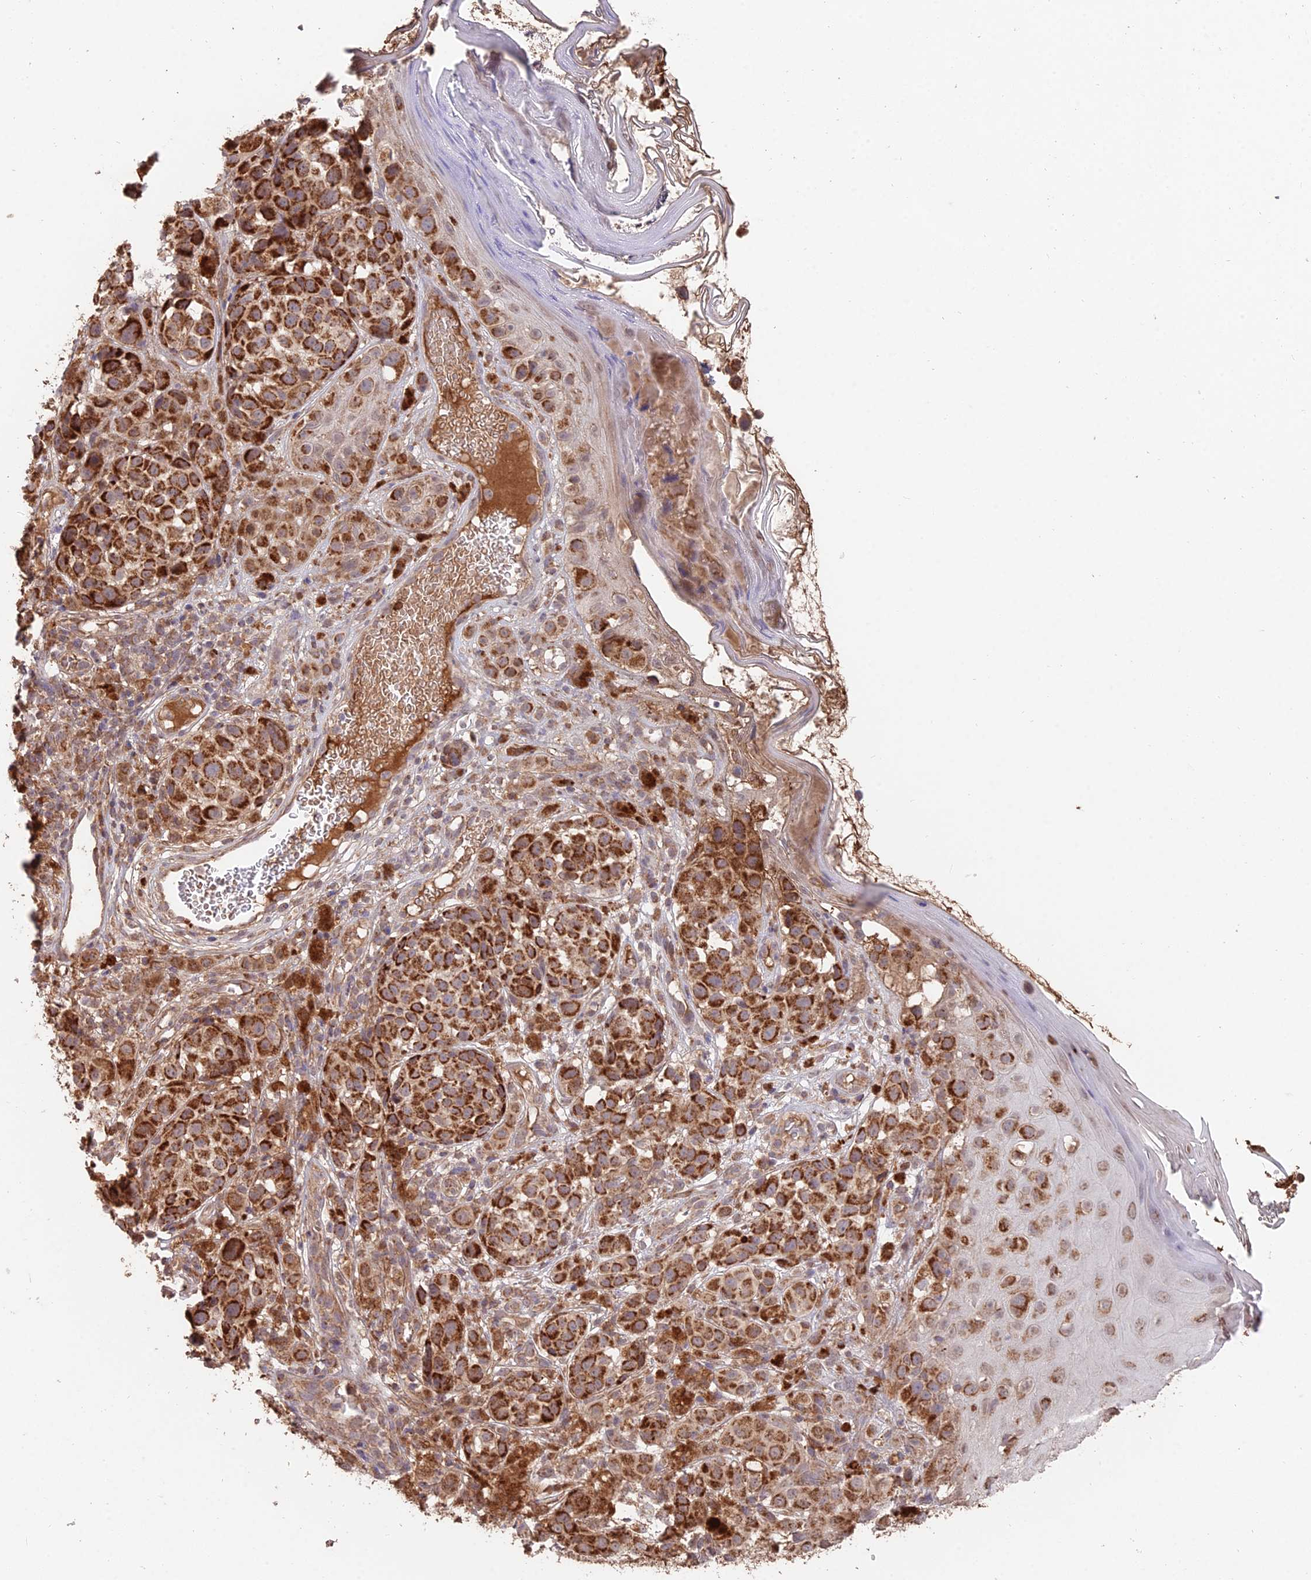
{"staining": {"intensity": "strong", "quantity": ">75%", "location": "cytoplasmic/membranous"}, "tissue": "melanoma", "cell_type": "Tumor cells", "image_type": "cancer", "snomed": [{"axis": "morphology", "description": "Malignant melanoma, NOS"}, {"axis": "topography", "description": "Skin"}], "caption": "Brown immunohistochemical staining in malignant melanoma shows strong cytoplasmic/membranous expression in approximately >75% of tumor cells.", "gene": "IFT22", "patient": {"sex": "male", "age": 38}}